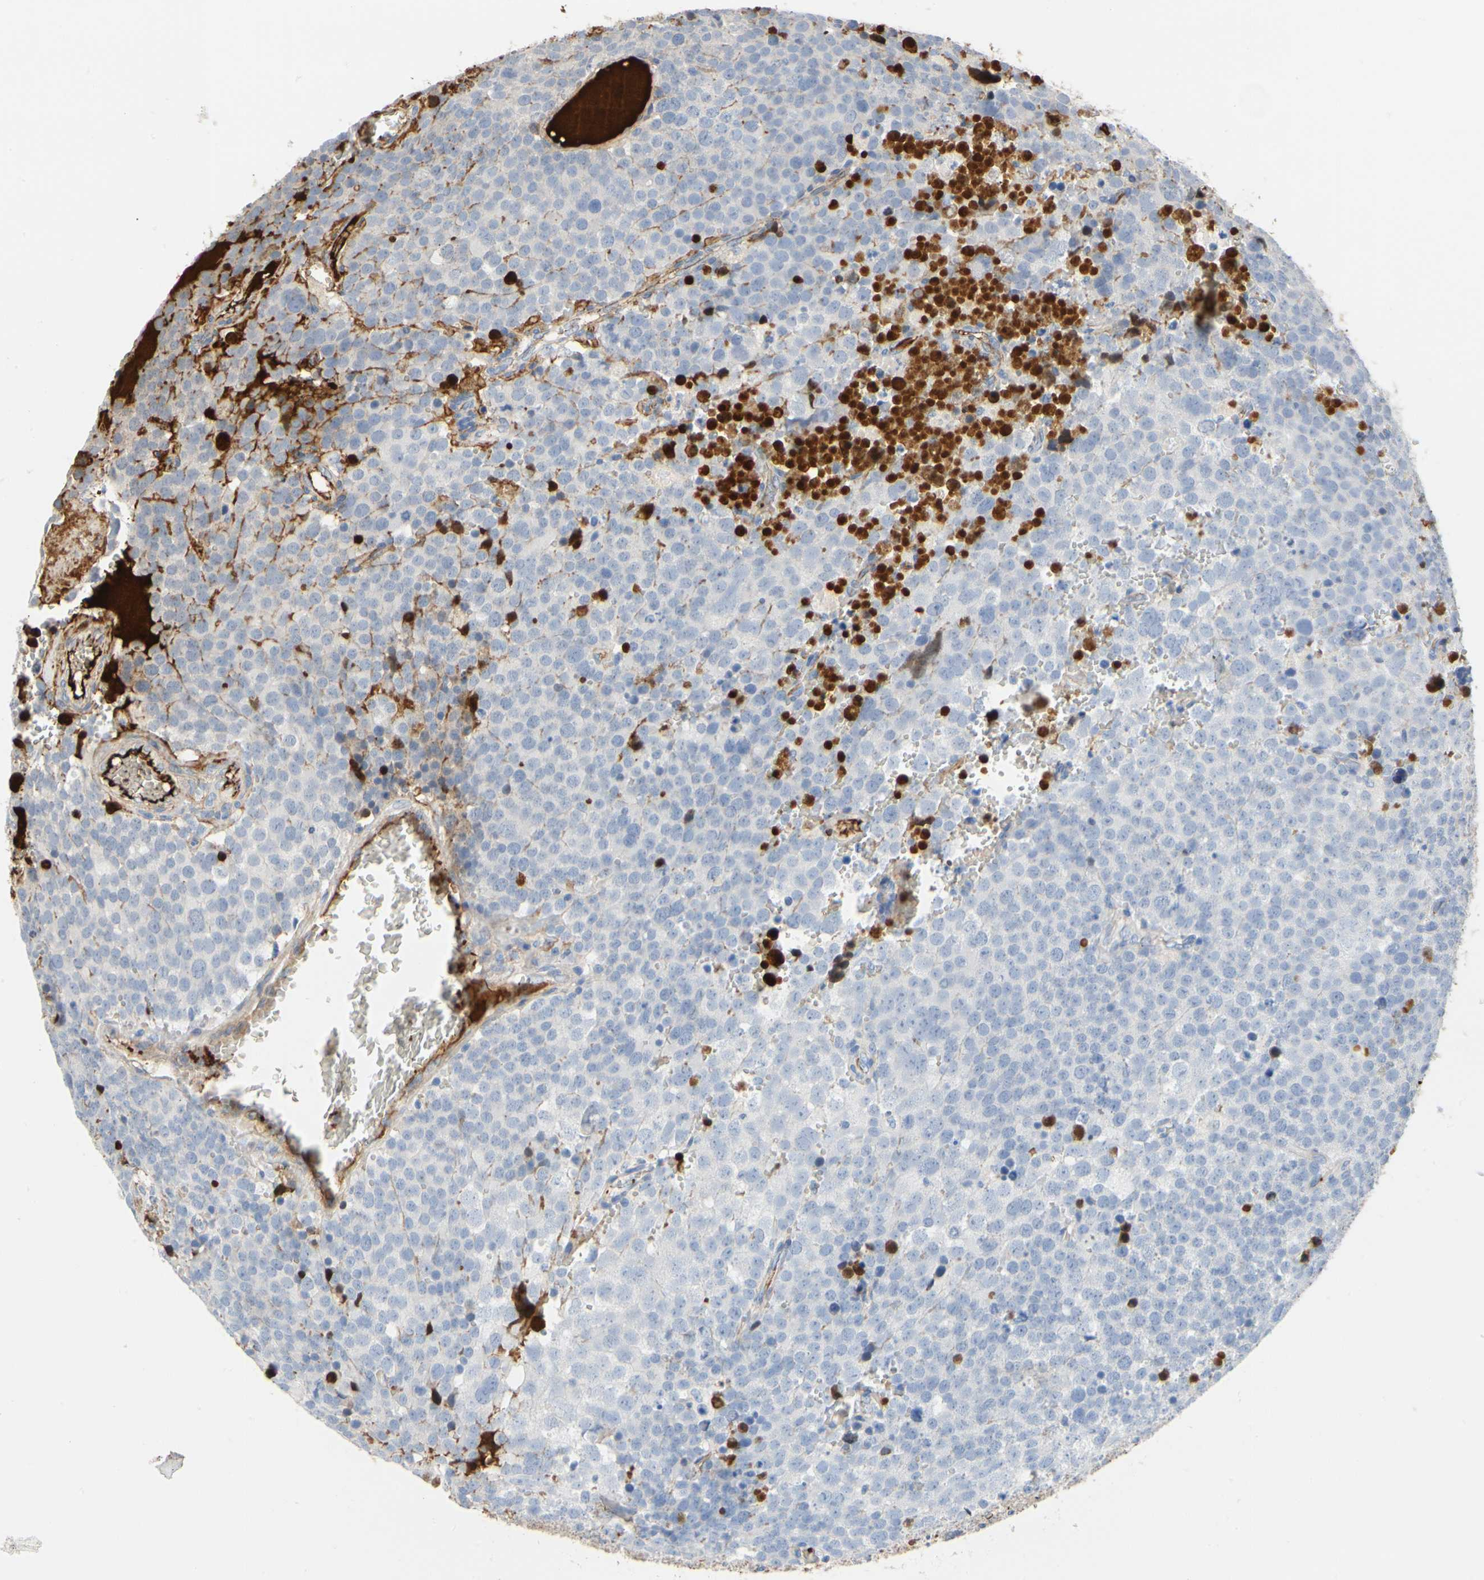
{"staining": {"intensity": "negative", "quantity": "none", "location": "none"}, "tissue": "testis cancer", "cell_type": "Tumor cells", "image_type": "cancer", "snomed": [{"axis": "morphology", "description": "Seminoma, NOS"}, {"axis": "topography", "description": "Testis"}], "caption": "The IHC micrograph has no significant positivity in tumor cells of seminoma (testis) tissue.", "gene": "FGB", "patient": {"sex": "male", "age": 71}}